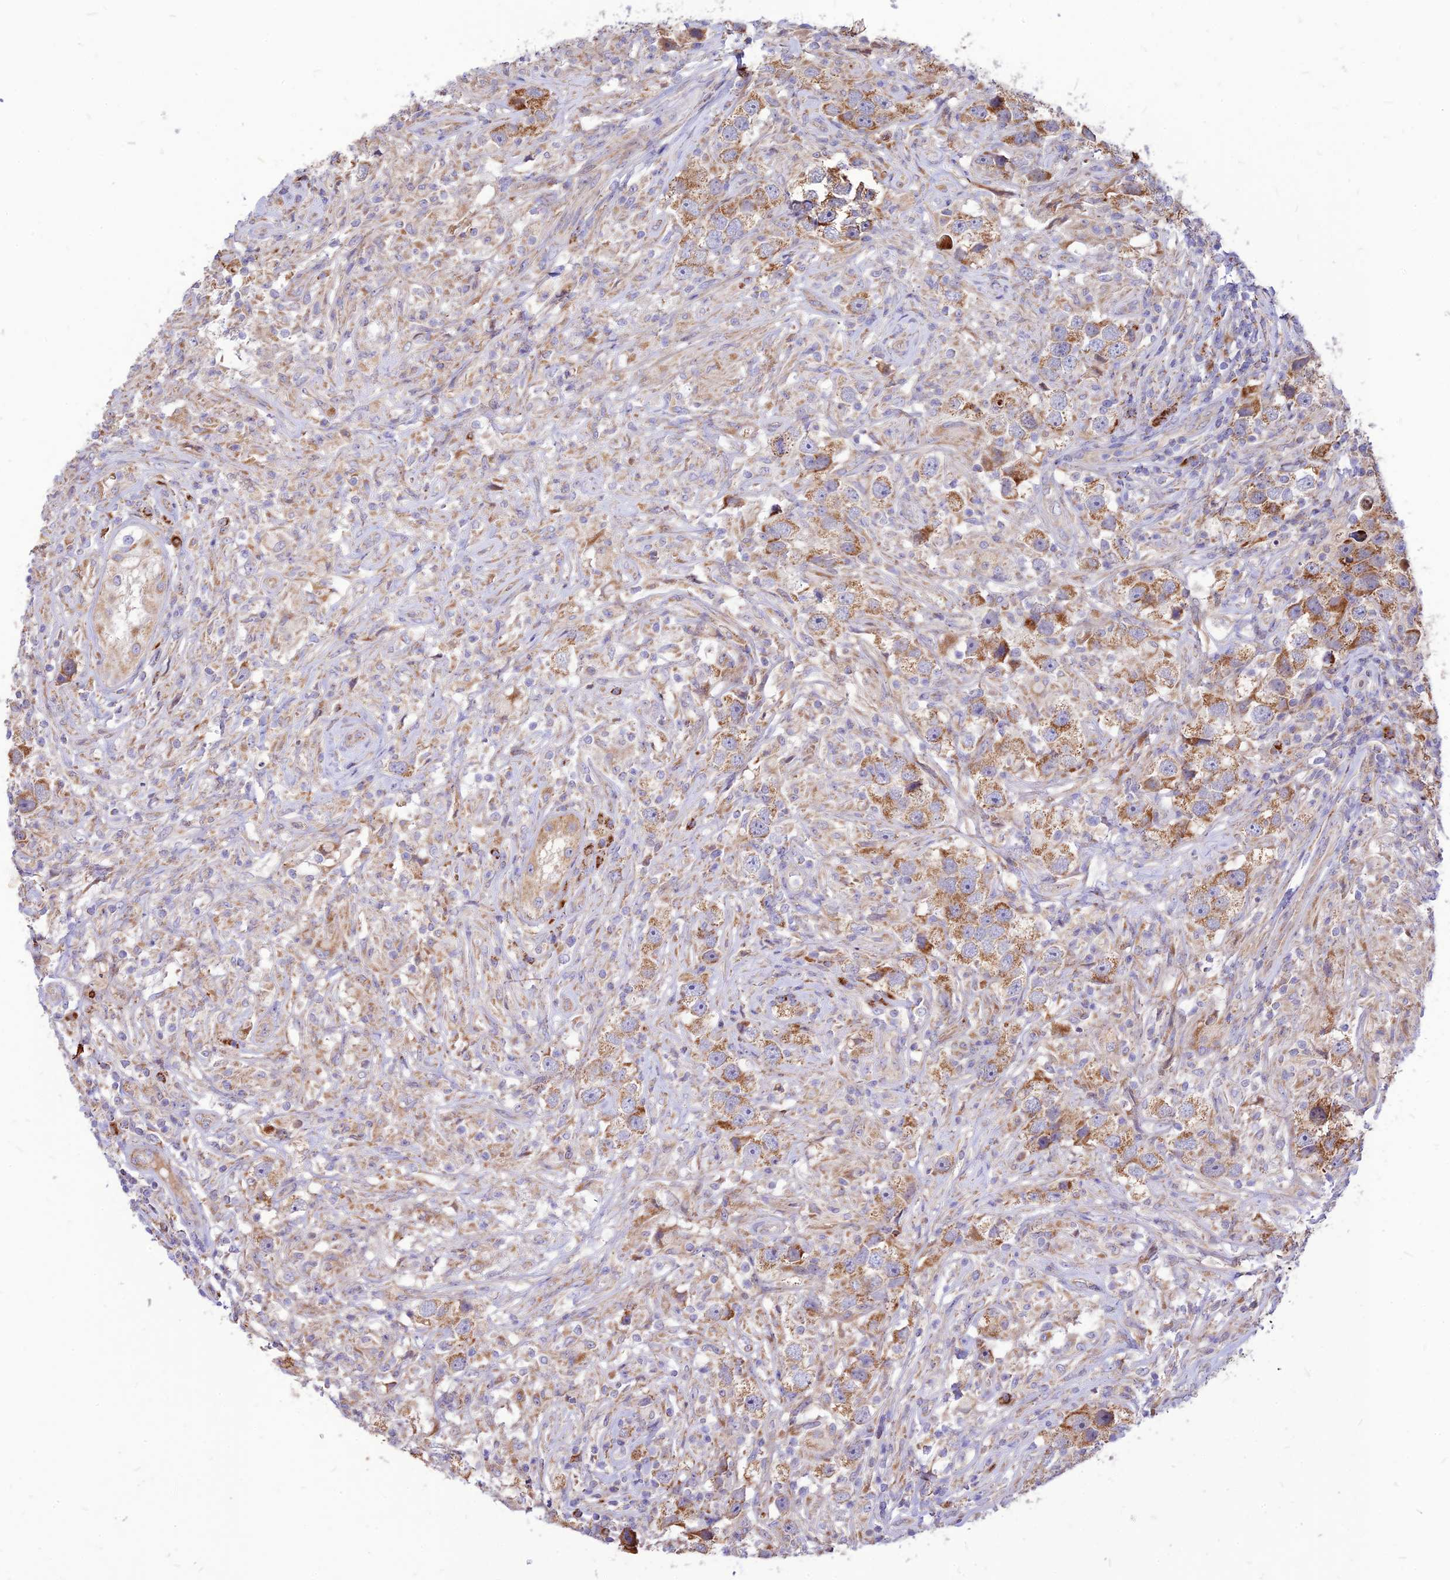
{"staining": {"intensity": "moderate", "quantity": ">75%", "location": "cytoplasmic/membranous"}, "tissue": "testis cancer", "cell_type": "Tumor cells", "image_type": "cancer", "snomed": [{"axis": "morphology", "description": "Seminoma, NOS"}, {"axis": "topography", "description": "Testis"}], "caption": "An immunohistochemistry micrograph of neoplastic tissue is shown. Protein staining in brown highlights moderate cytoplasmic/membranous positivity in testis cancer (seminoma) within tumor cells.", "gene": "ECI1", "patient": {"sex": "male", "age": 49}}